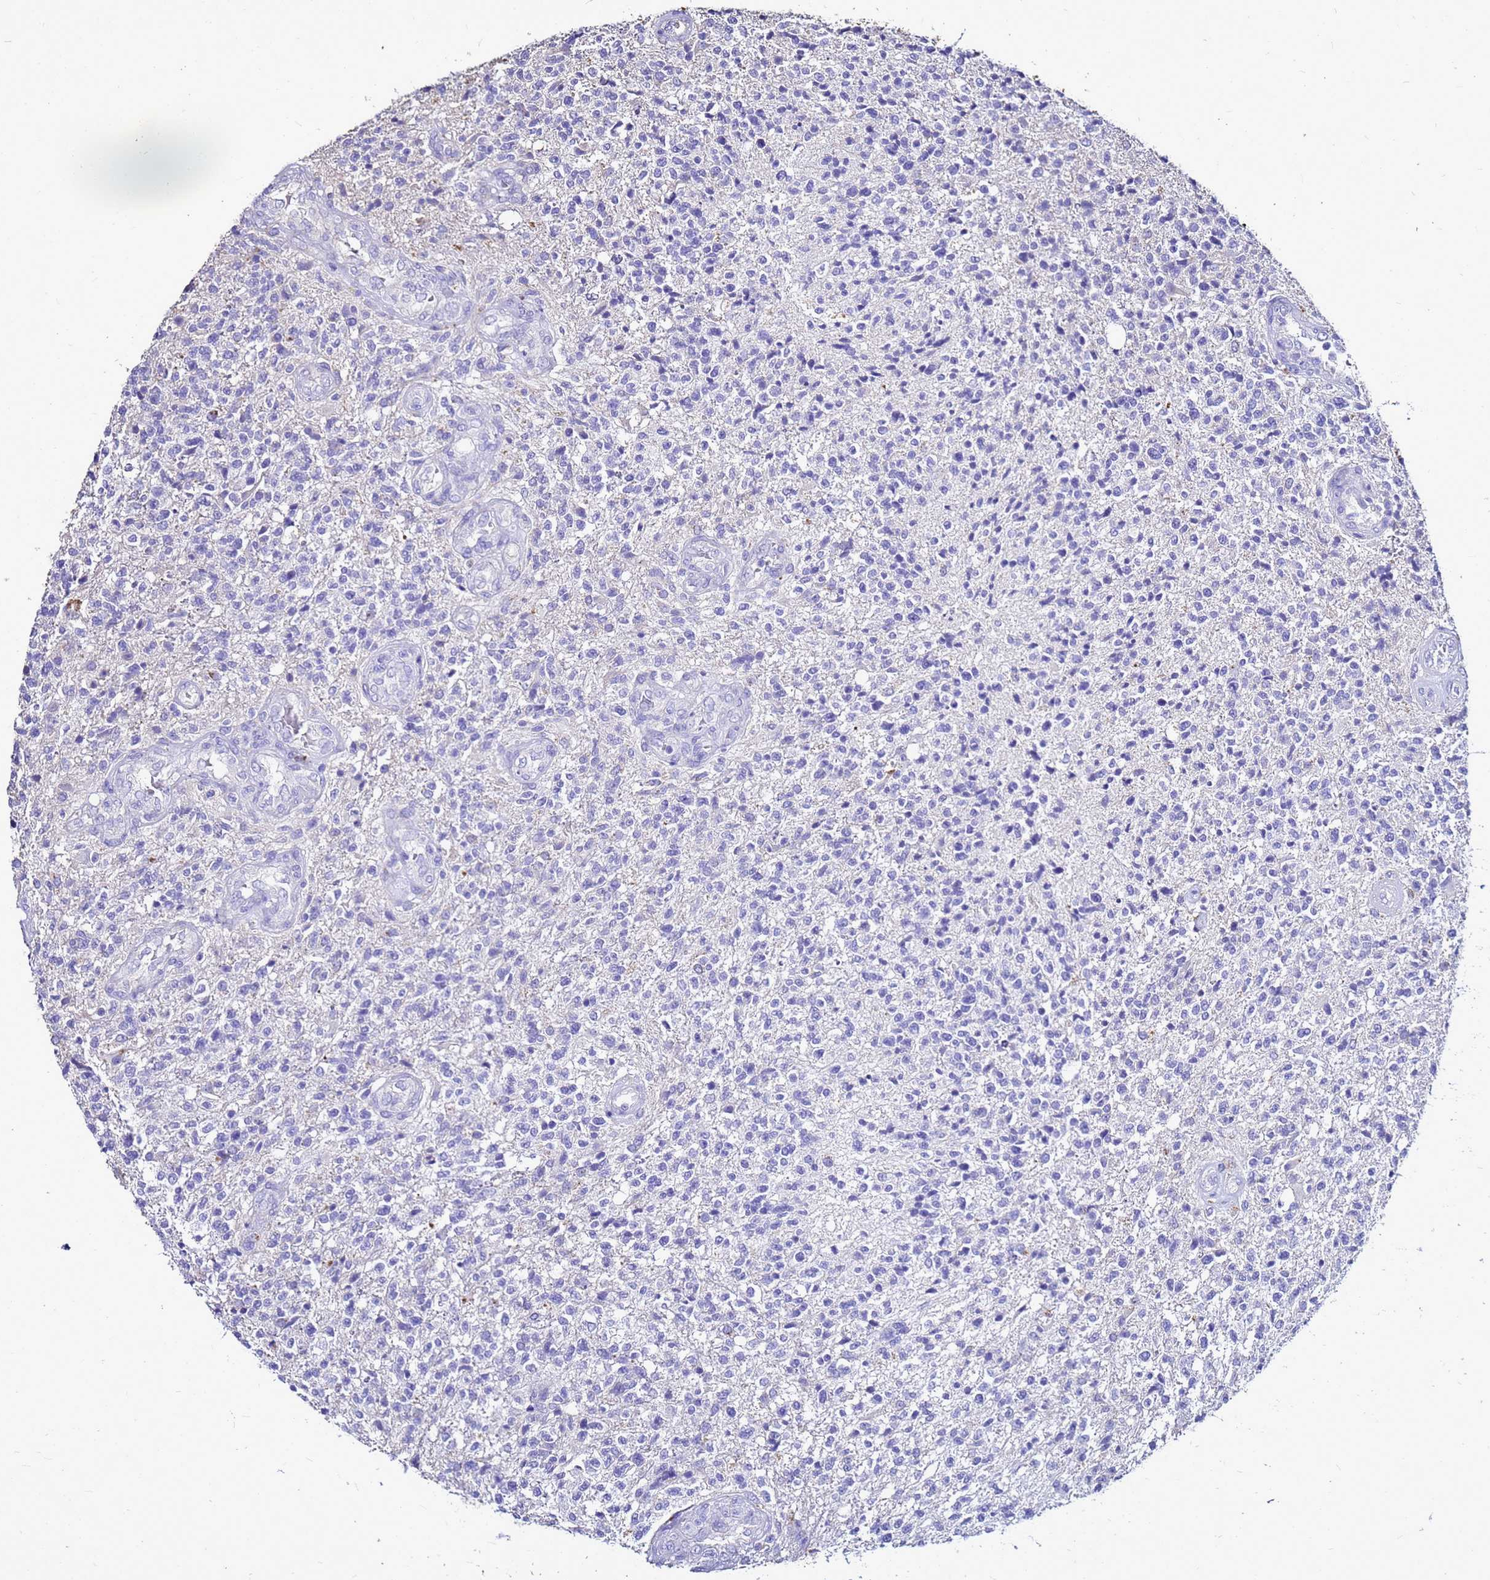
{"staining": {"intensity": "negative", "quantity": "none", "location": "none"}, "tissue": "glioma", "cell_type": "Tumor cells", "image_type": "cancer", "snomed": [{"axis": "morphology", "description": "Glioma, malignant, High grade"}, {"axis": "topography", "description": "Brain"}], "caption": "This is an IHC image of human glioma. There is no expression in tumor cells.", "gene": "S100A2", "patient": {"sex": "male", "age": 56}}